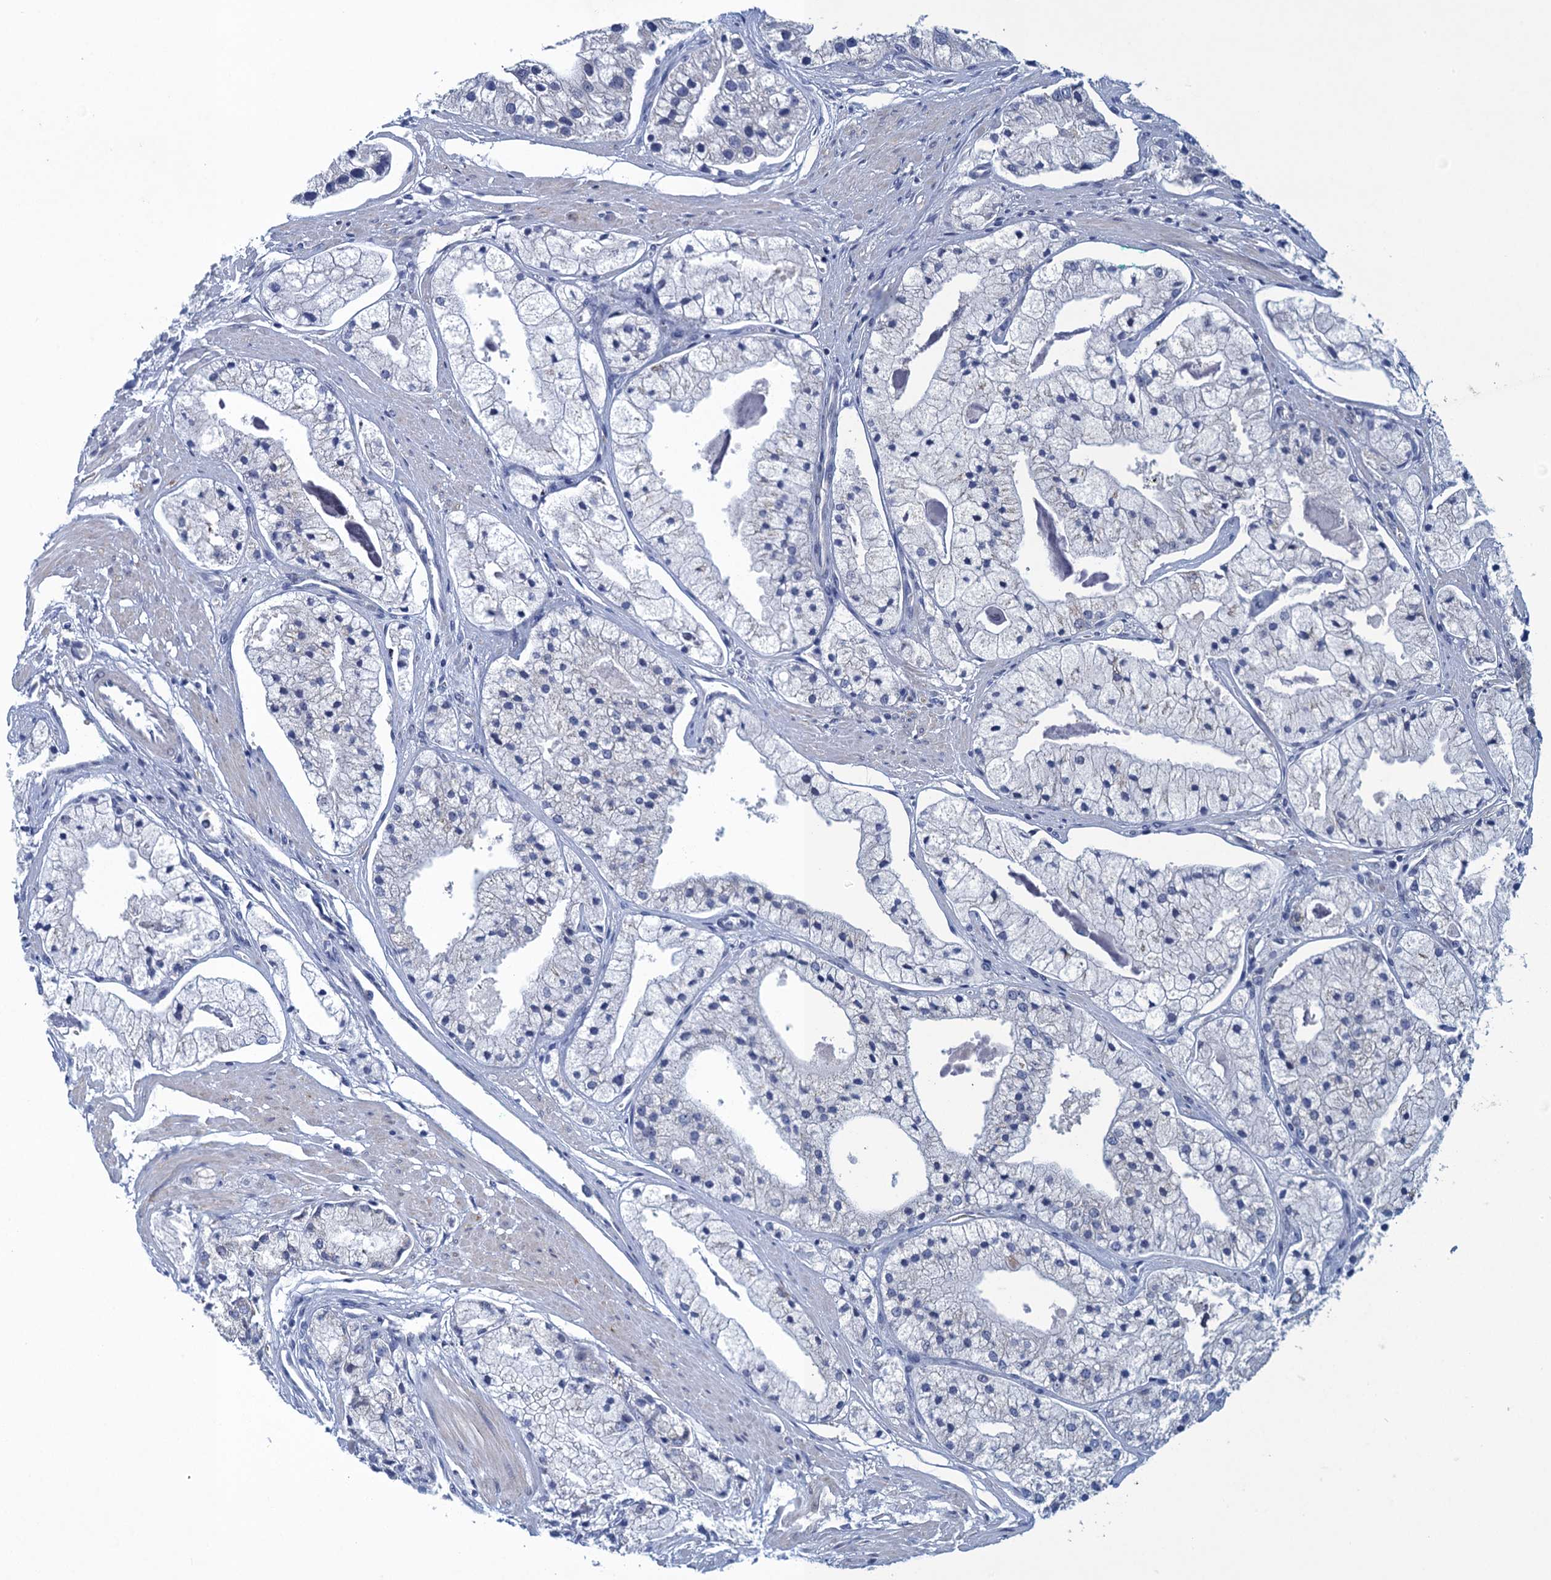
{"staining": {"intensity": "negative", "quantity": "none", "location": "none"}, "tissue": "prostate cancer", "cell_type": "Tumor cells", "image_type": "cancer", "snomed": [{"axis": "morphology", "description": "Adenocarcinoma, High grade"}, {"axis": "topography", "description": "Prostate"}], "caption": "A micrograph of prostate cancer stained for a protein reveals no brown staining in tumor cells.", "gene": "SCEL", "patient": {"sex": "male", "age": 50}}